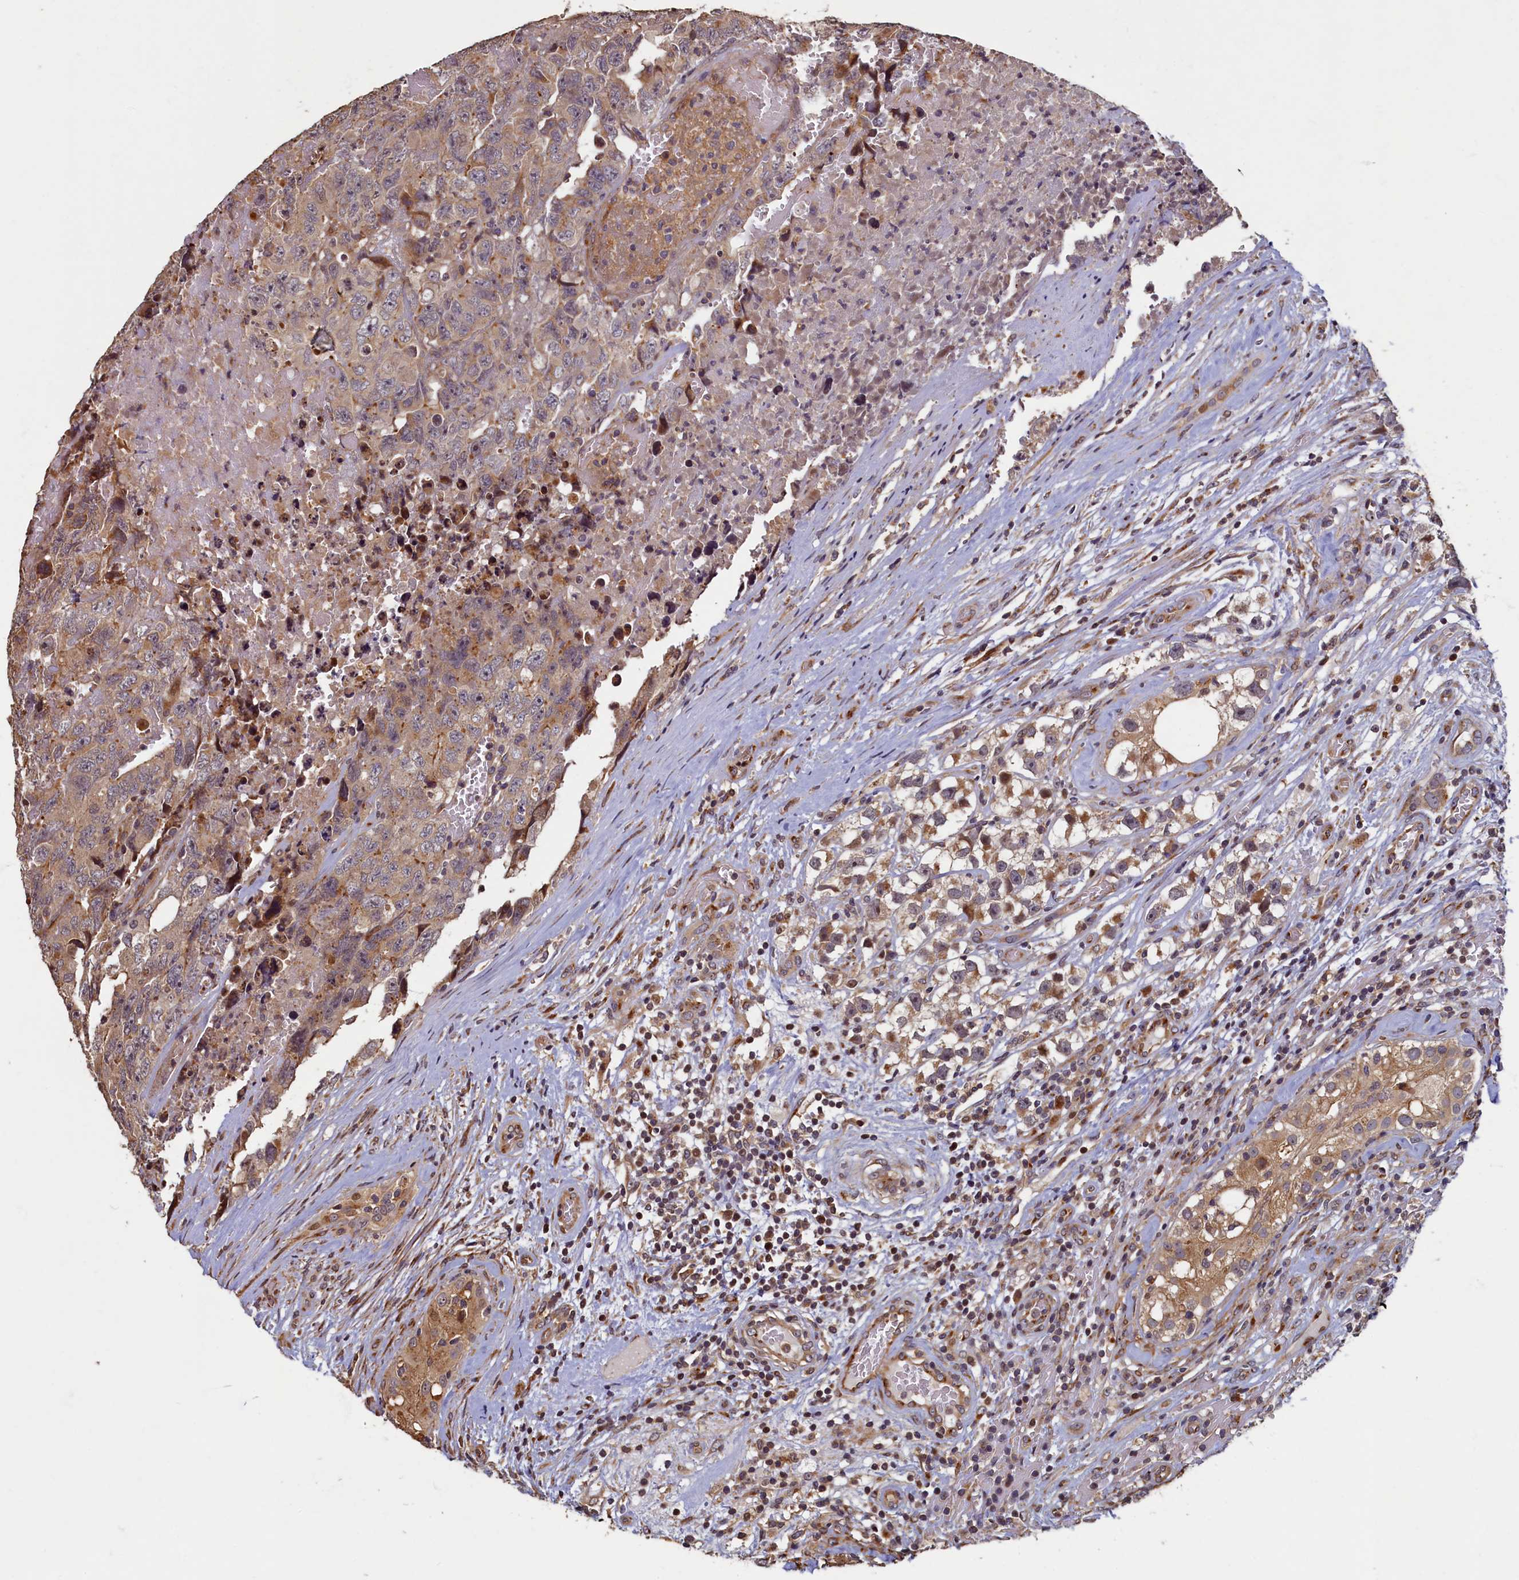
{"staining": {"intensity": "weak", "quantity": ">75%", "location": "cytoplasmic/membranous"}, "tissue": "testis cancer", "cell_type": "Tumor cells", "image_type": "cancer", "snomed": [{"axis": "morphology", "description": "Carcinoma, Embryonal, NOS"}, {"axis": "topography", "description": "Testis"}], "caption": "The immunohistochemical stain shows weak cytoplasmic/membranous positivity in tumor cells of embryonal carcinoma (testis) tissue.", "gene": "TMEM181", "patient": {"sex": "male", "age": 45}}